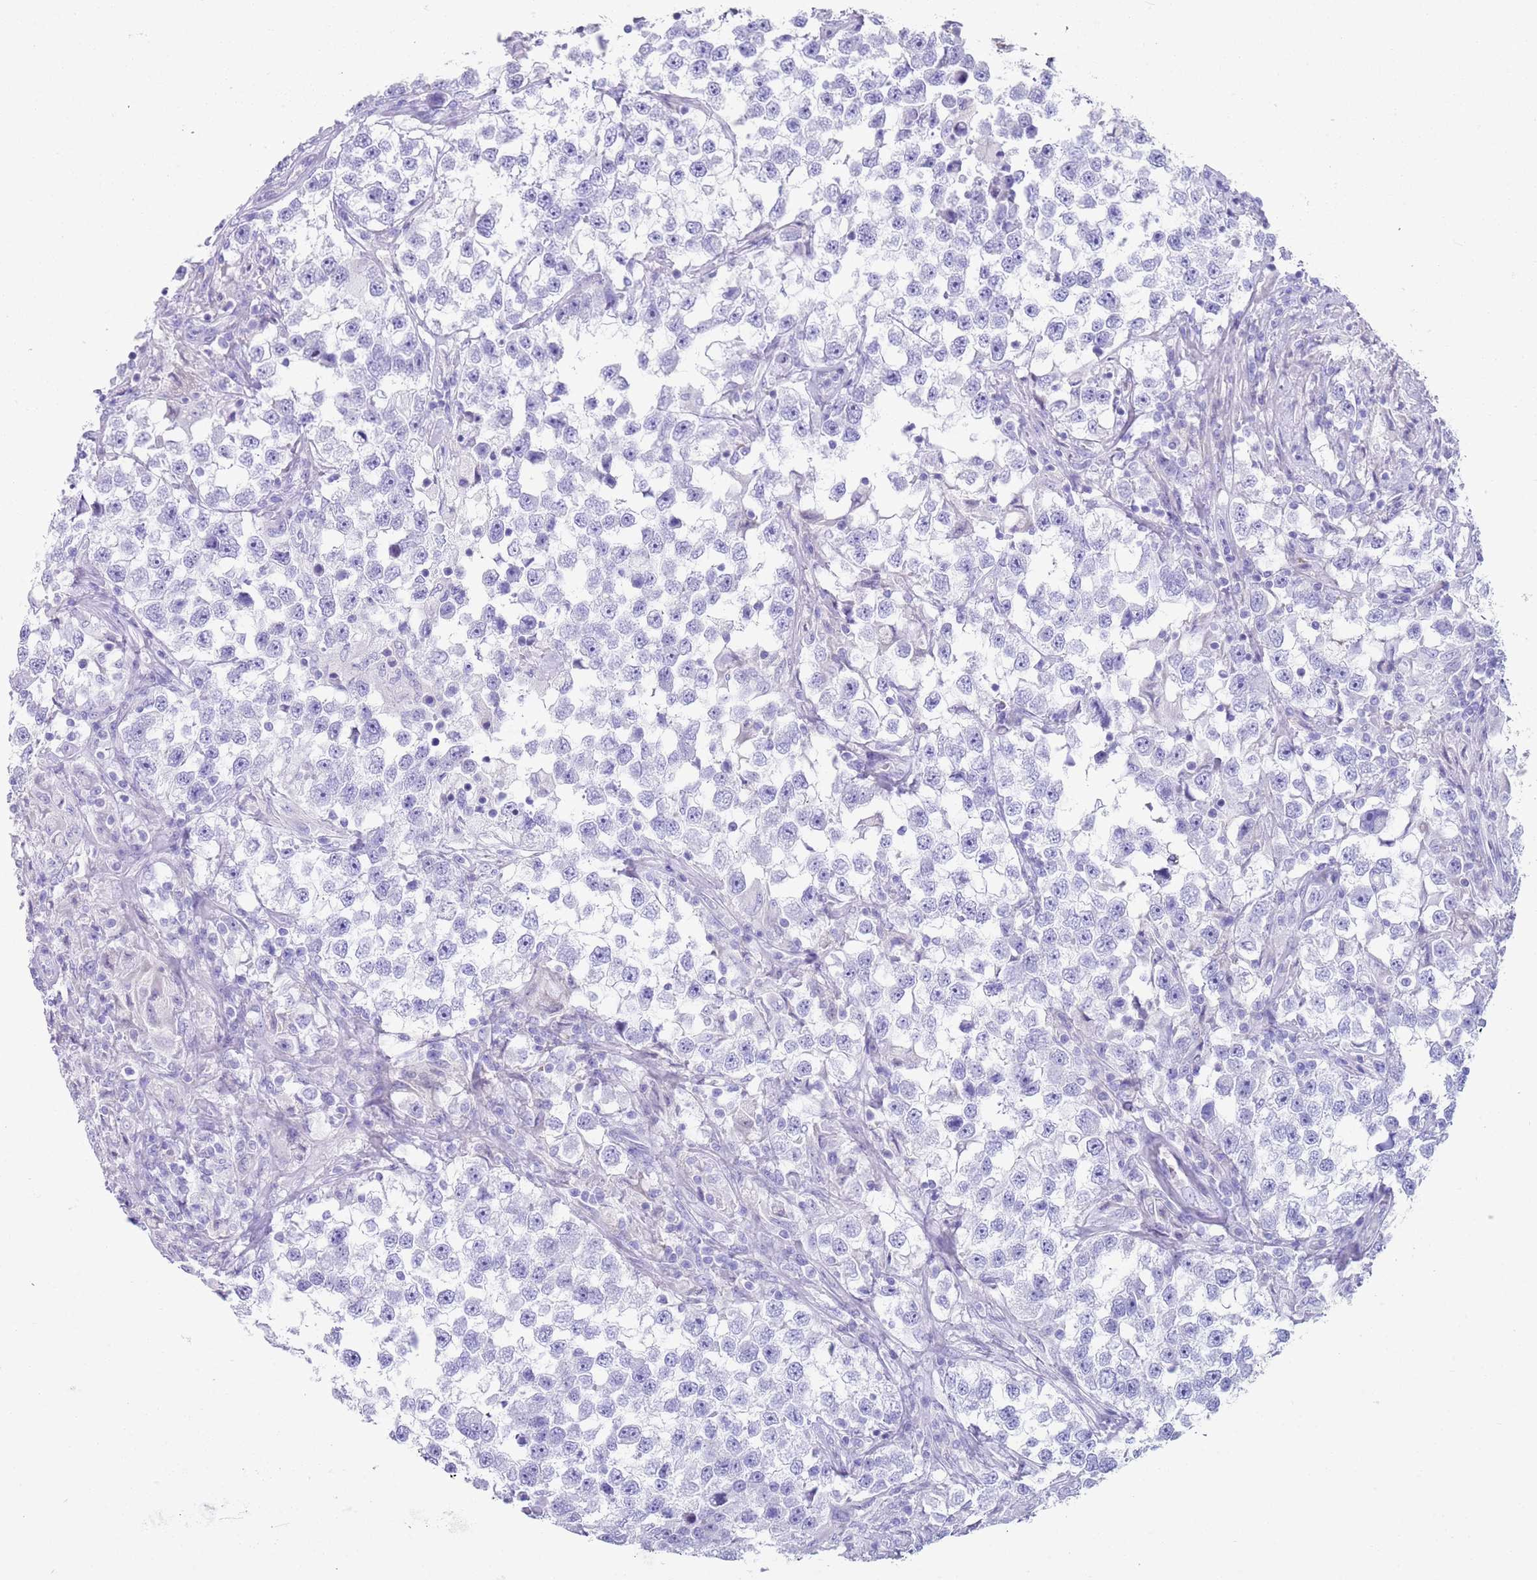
{"staining": {"intensity": "negative", "quantity": "none", "location": "none"}, "tissue": "testis cancer", "cell_type": "Tumor cells", "image_type": "cancer", "snomed": [{"axis": "morphology", "description": "Seminoma, NOS"}, {"axis": "topography", "description": "Testis"}], "caption": "Immunohistochemistry (IHC) image of seminoma (testis) stained for a protein (brown), which demonstrates no expression in tumor cells.", "gene": "CPXM2", "patient": {"sex": "male", "age": 46}}